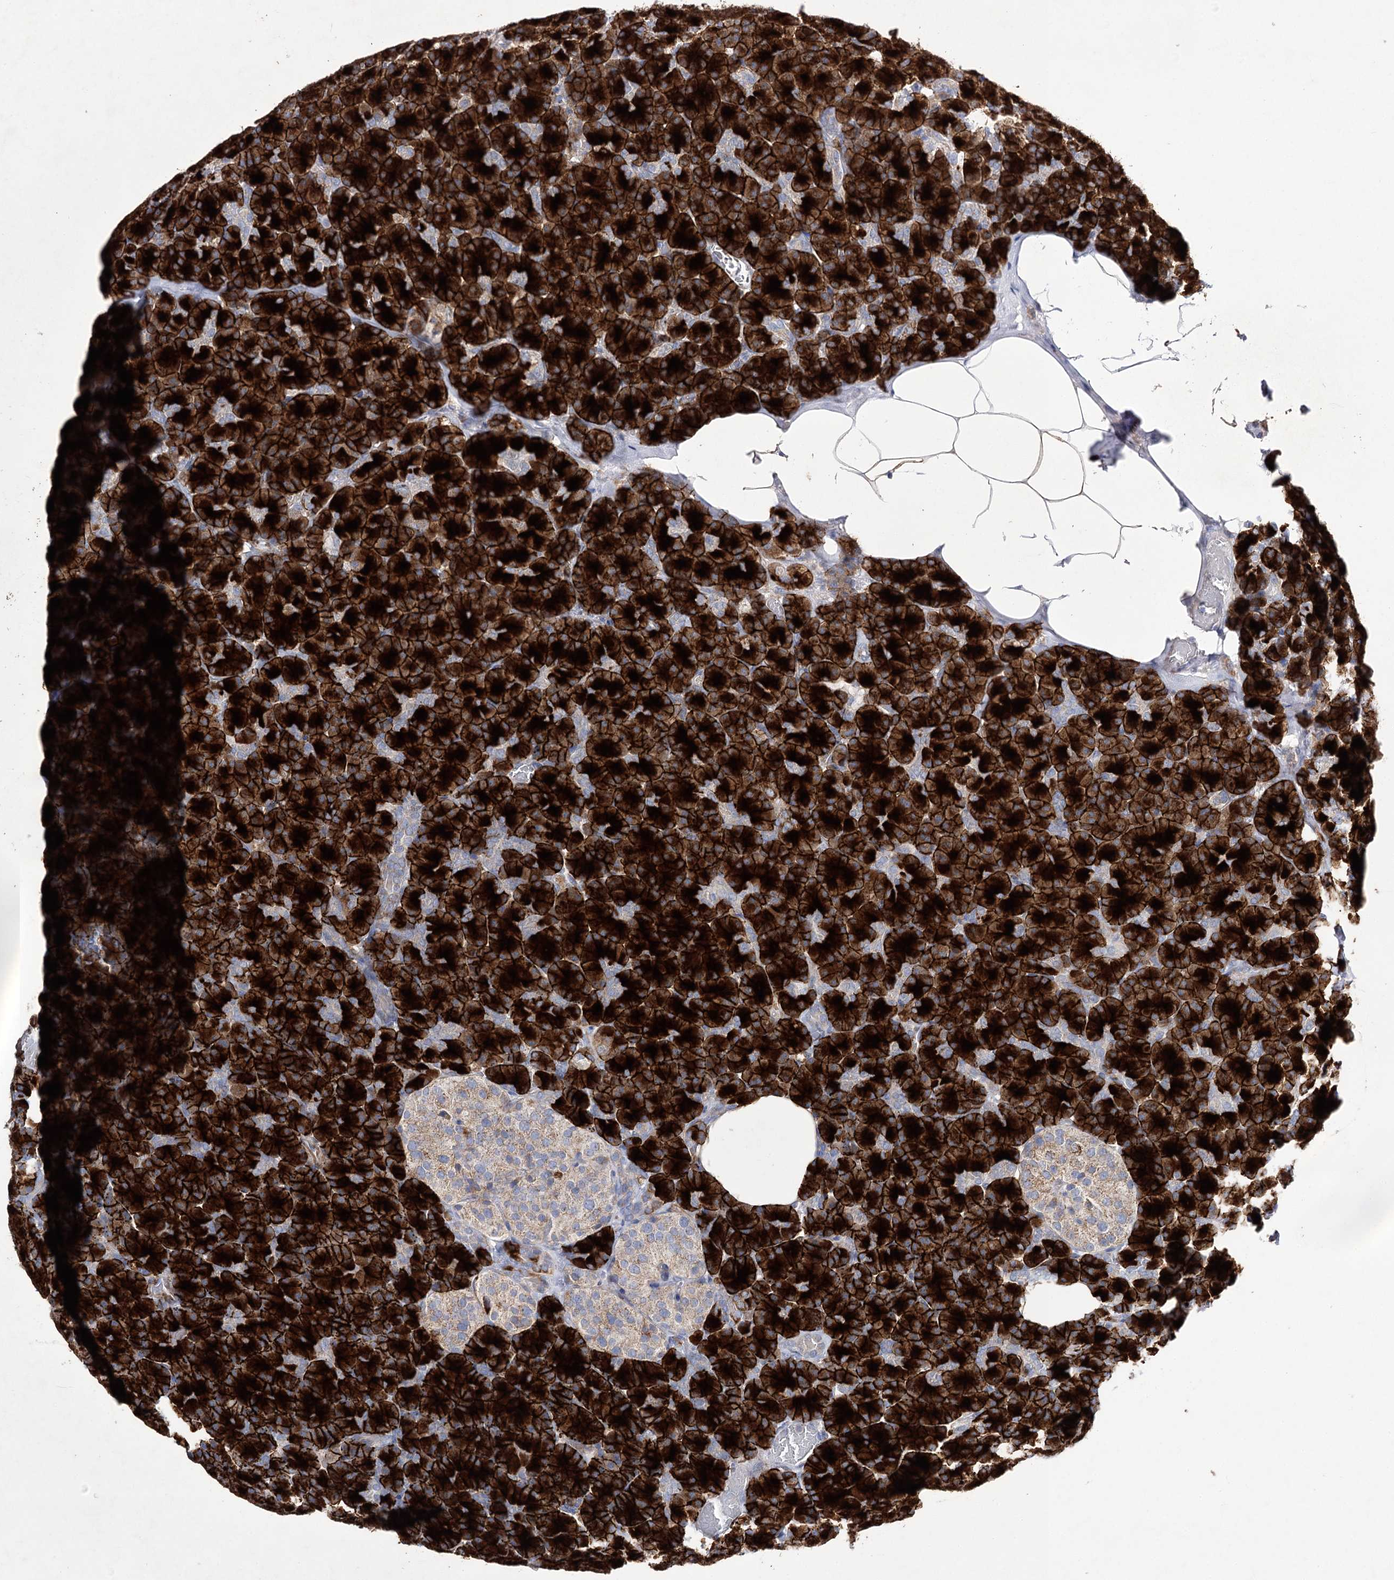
{"staining": {"intensity": "strong", "quantity": ">75%", "location": "cytoplasmic/membranous"}, "tissue": "pancreas", "cell_type": "Exocrine glandular cells", "image_type": "normal", "snomed": [{"axis": "morphology", "description": "Normal tissue, NOS"}, {"axis": "topography", "description": "Pancreas"}], "caption": "Pancreas stained with DAB immunohistochemistry (IHC) exhibits high levels of strong cytoplasmic/membranous staining in about >75% of exocrine glandular cells. The staining was performed using DAB, with brown indicating positive protein expression. Nuclei are stained blue with hematoxylin.", "gene": "COX15", "patient": {"sex": "female", "age": 43}}